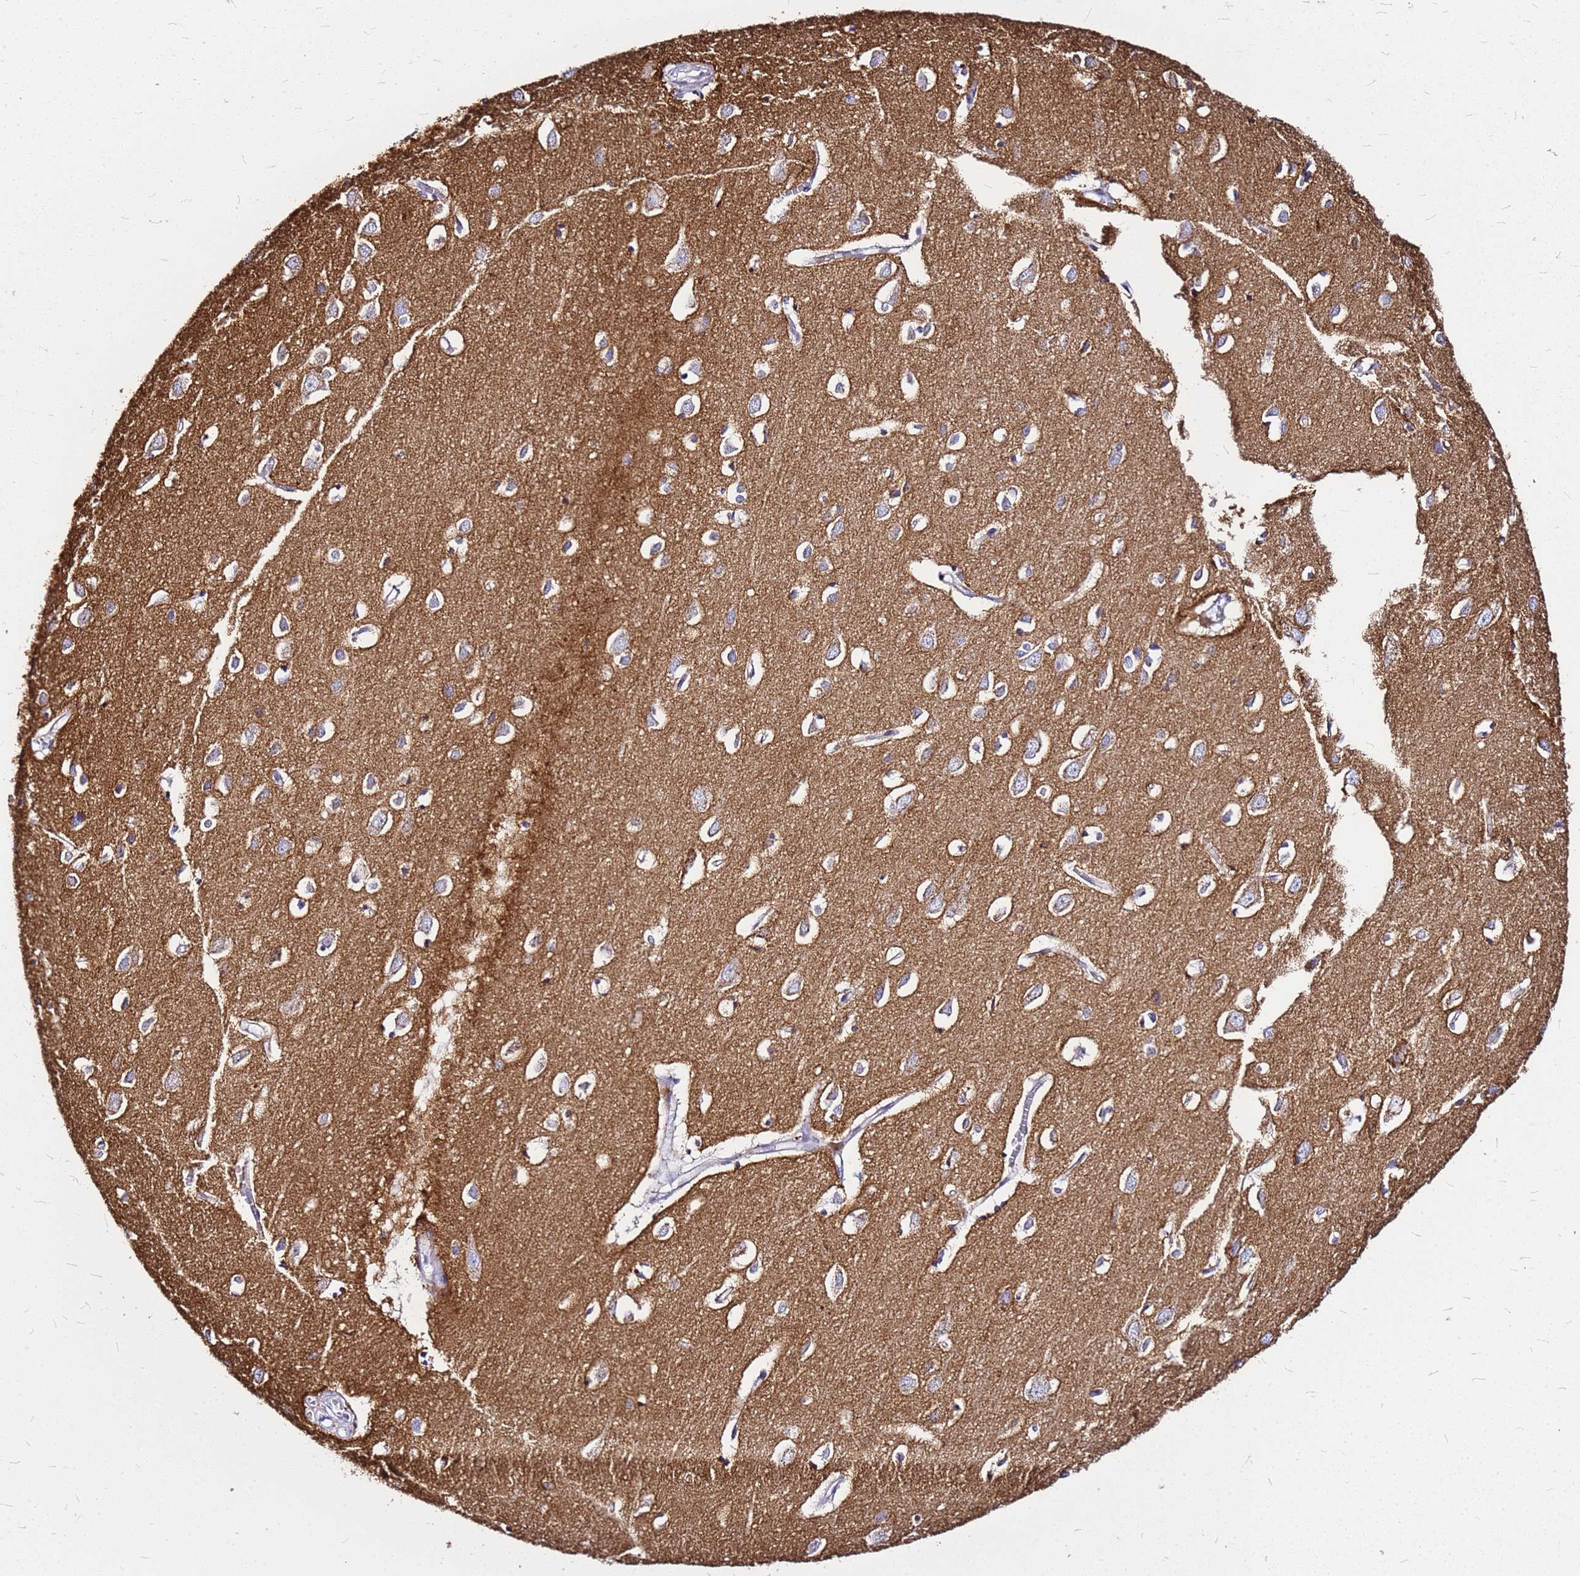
{"staining": {"intensity": "weak", "quantity": ">75%", "location": "cytoplasmic/membranous"}, "tissue": "cerebral cortex", "cell_type": "Endothelial cells", "image_type": "normal", "snomed": [{"axis": "morphology", "description": "Normal tissue, NOS"}, {"axis": "topography", "description": "Cerebral cortex"}], "caption": "There is low levels of weak cytoplasmic/membranous staining in endothelial cells of benign cerebral cortex, as demonstrated by immunohistochemical staining (brown color).", "gene": "CASD1", "patient": {"sex": "female", "age": 64}}